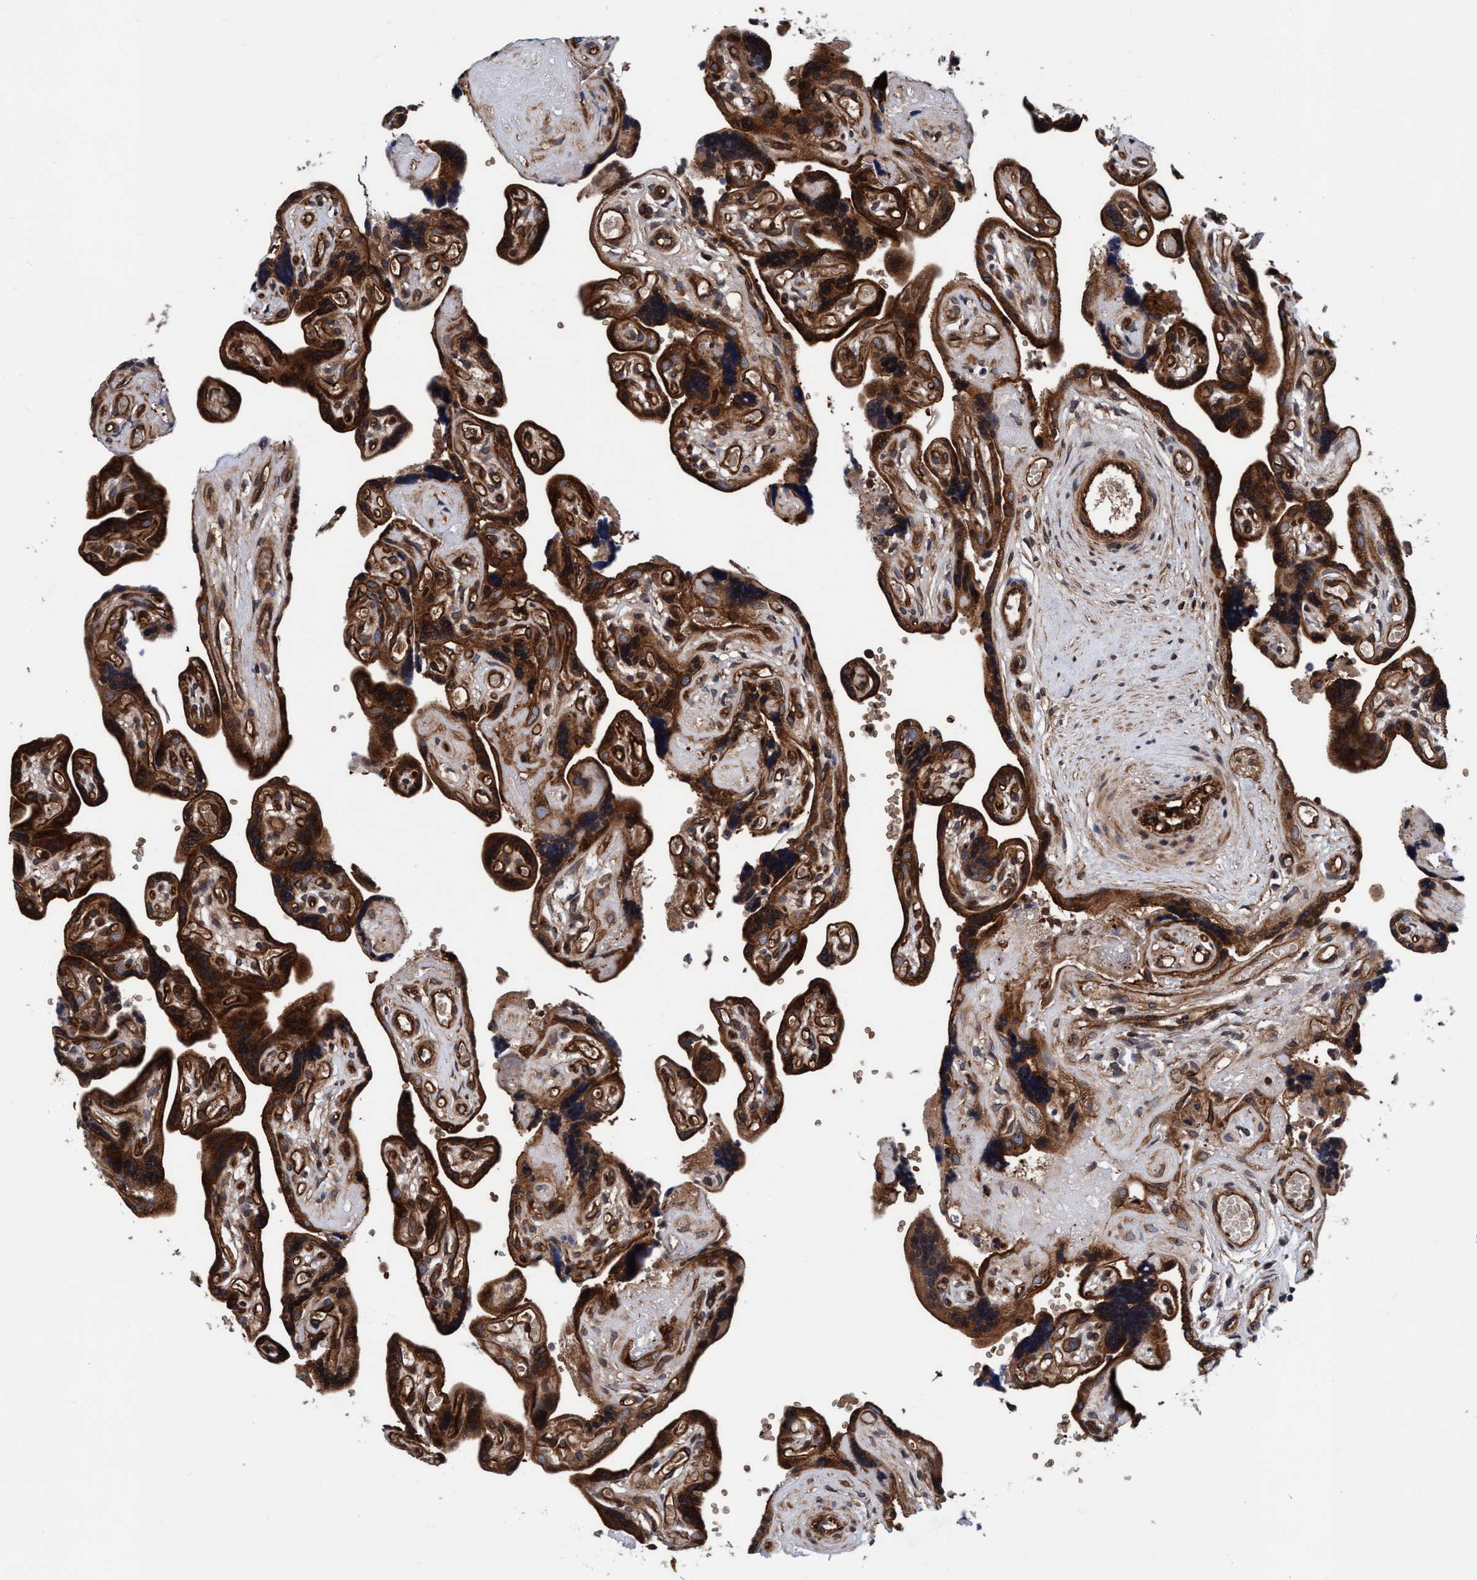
{"staining": {"intensity": "strong", "quantity": ">75%", "location": "cytoplasmic/membranous"}, "tissue": "placenta", "cell_type": "Decidual cells", "image_type": "normal", "snomed": [{"axis": "morphology", "description": "Normal tissue, NOS"}, {"axis": "topography", "description": "Placenta"}], "caption": "Placenta stained with IHC demonstrates strong cytoplasmic/membranous staining in approximately >75% of decidual cells.", "gene": "MCM3AP", "patient": {"sex": "female", "age": 30}}